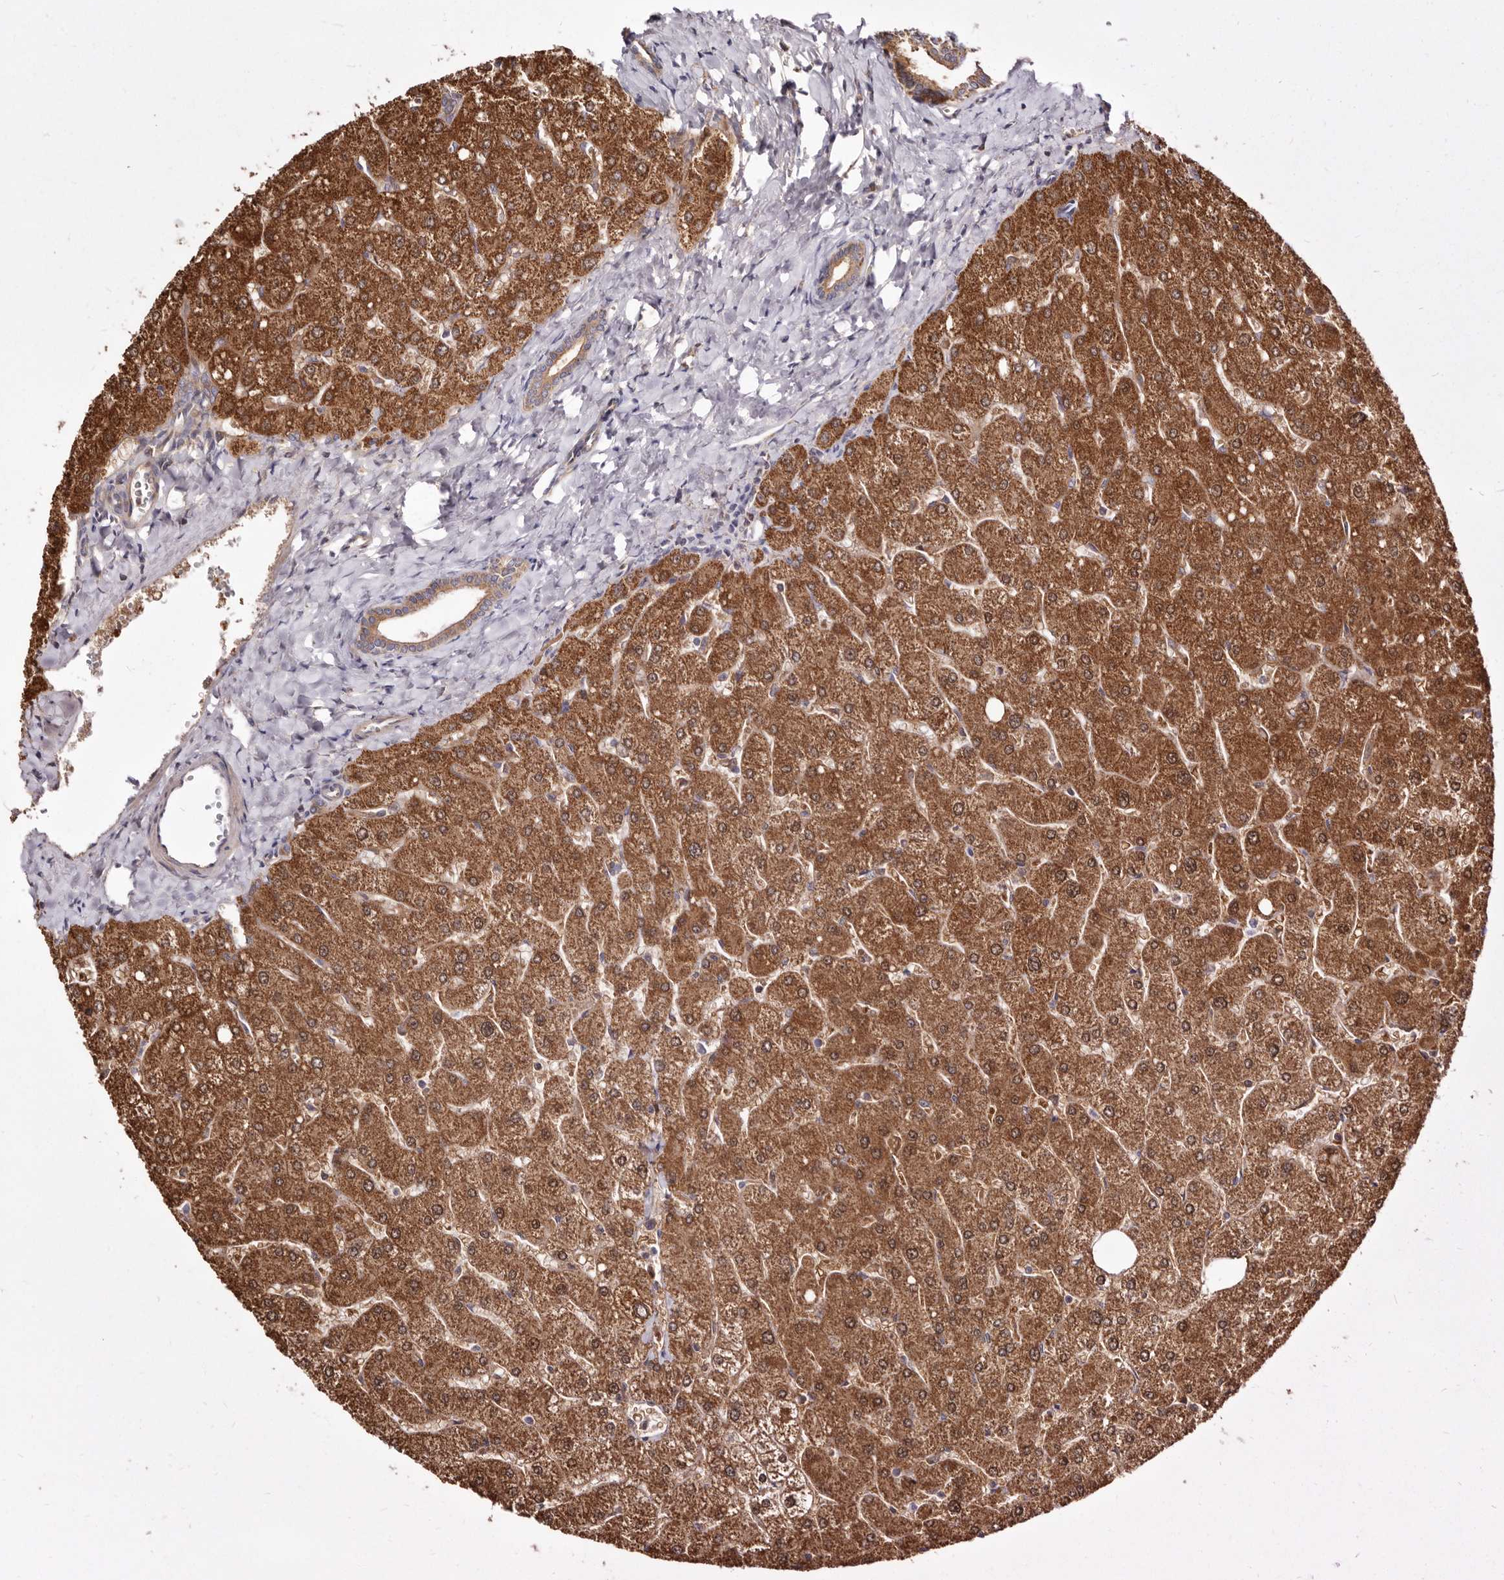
{"staining": {"intensity": "moderate", "quantity": ">75%", "location": "cytoplasmic/membranous"}, "tissue": "liver", "cell_type": "Cholangiocytes", "image_type": "normal", "snomed": [{"axis": "morphology", "description": "Normal tissue, NOS"}, {"axis": "topography", "description": "Liver"}], "caption": "Protein staining by immunohistochemistry demonstrates moderate cytoplasmic/membranous expression in approximately >75% of cholangiocytes in unremarkable liver. The staining was performed using DAB (3,3'-diaminobenzidine), with brown indicating positive protein expression. Nuclei are stained blue with hematoxylin.", "gene": "BAIAP2L1", "patient": {"sex": "male", "age": 55}}